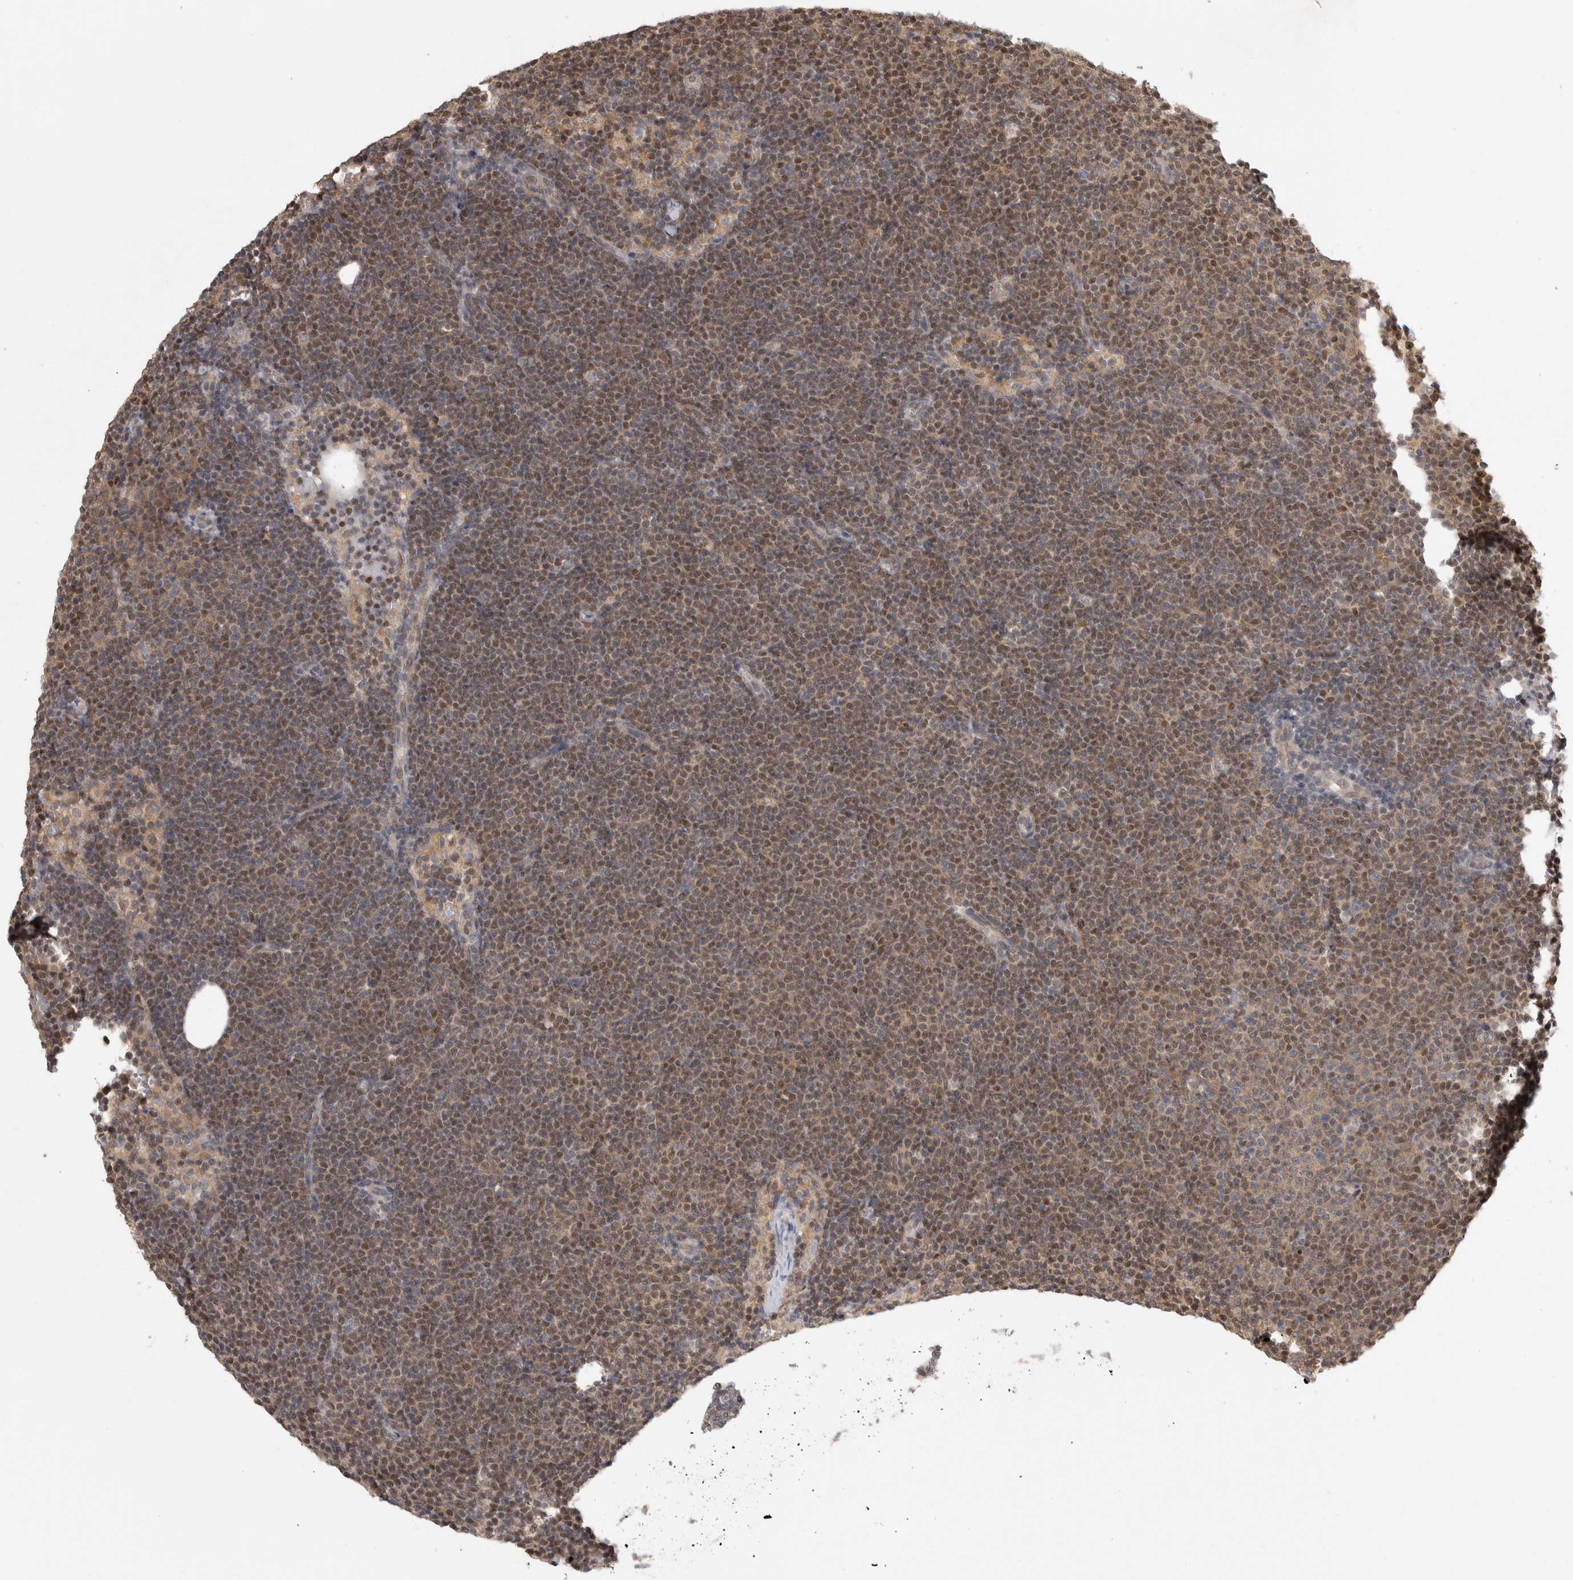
{"staining": {"intensity": "moderate", "quantity": ">75%", "location": "nuclear"}, "tissue": "lymphoma", "cell_type": "Tumor cells", "image_type": "cancer", "snomed": [{"axis": "morphology", "description": "Malignant lymphoma, non-Hodgkin's type, Low grade"}, {"axis": "topography", "description": "Lymph node"}], "caption": "Low-grade malignant lymphoma, non-Hodgkin's type was stained to show a protein in brown. There is medium levels of moderate nuclear expression in about >75% of tumor cells. The staining is performed using DAB brown chromogen to label protein expression. The nuclei are counter-stained blue using hematoxylin.", "gene": "PIGP", "patient": {"sex": "female", "age": 53}}